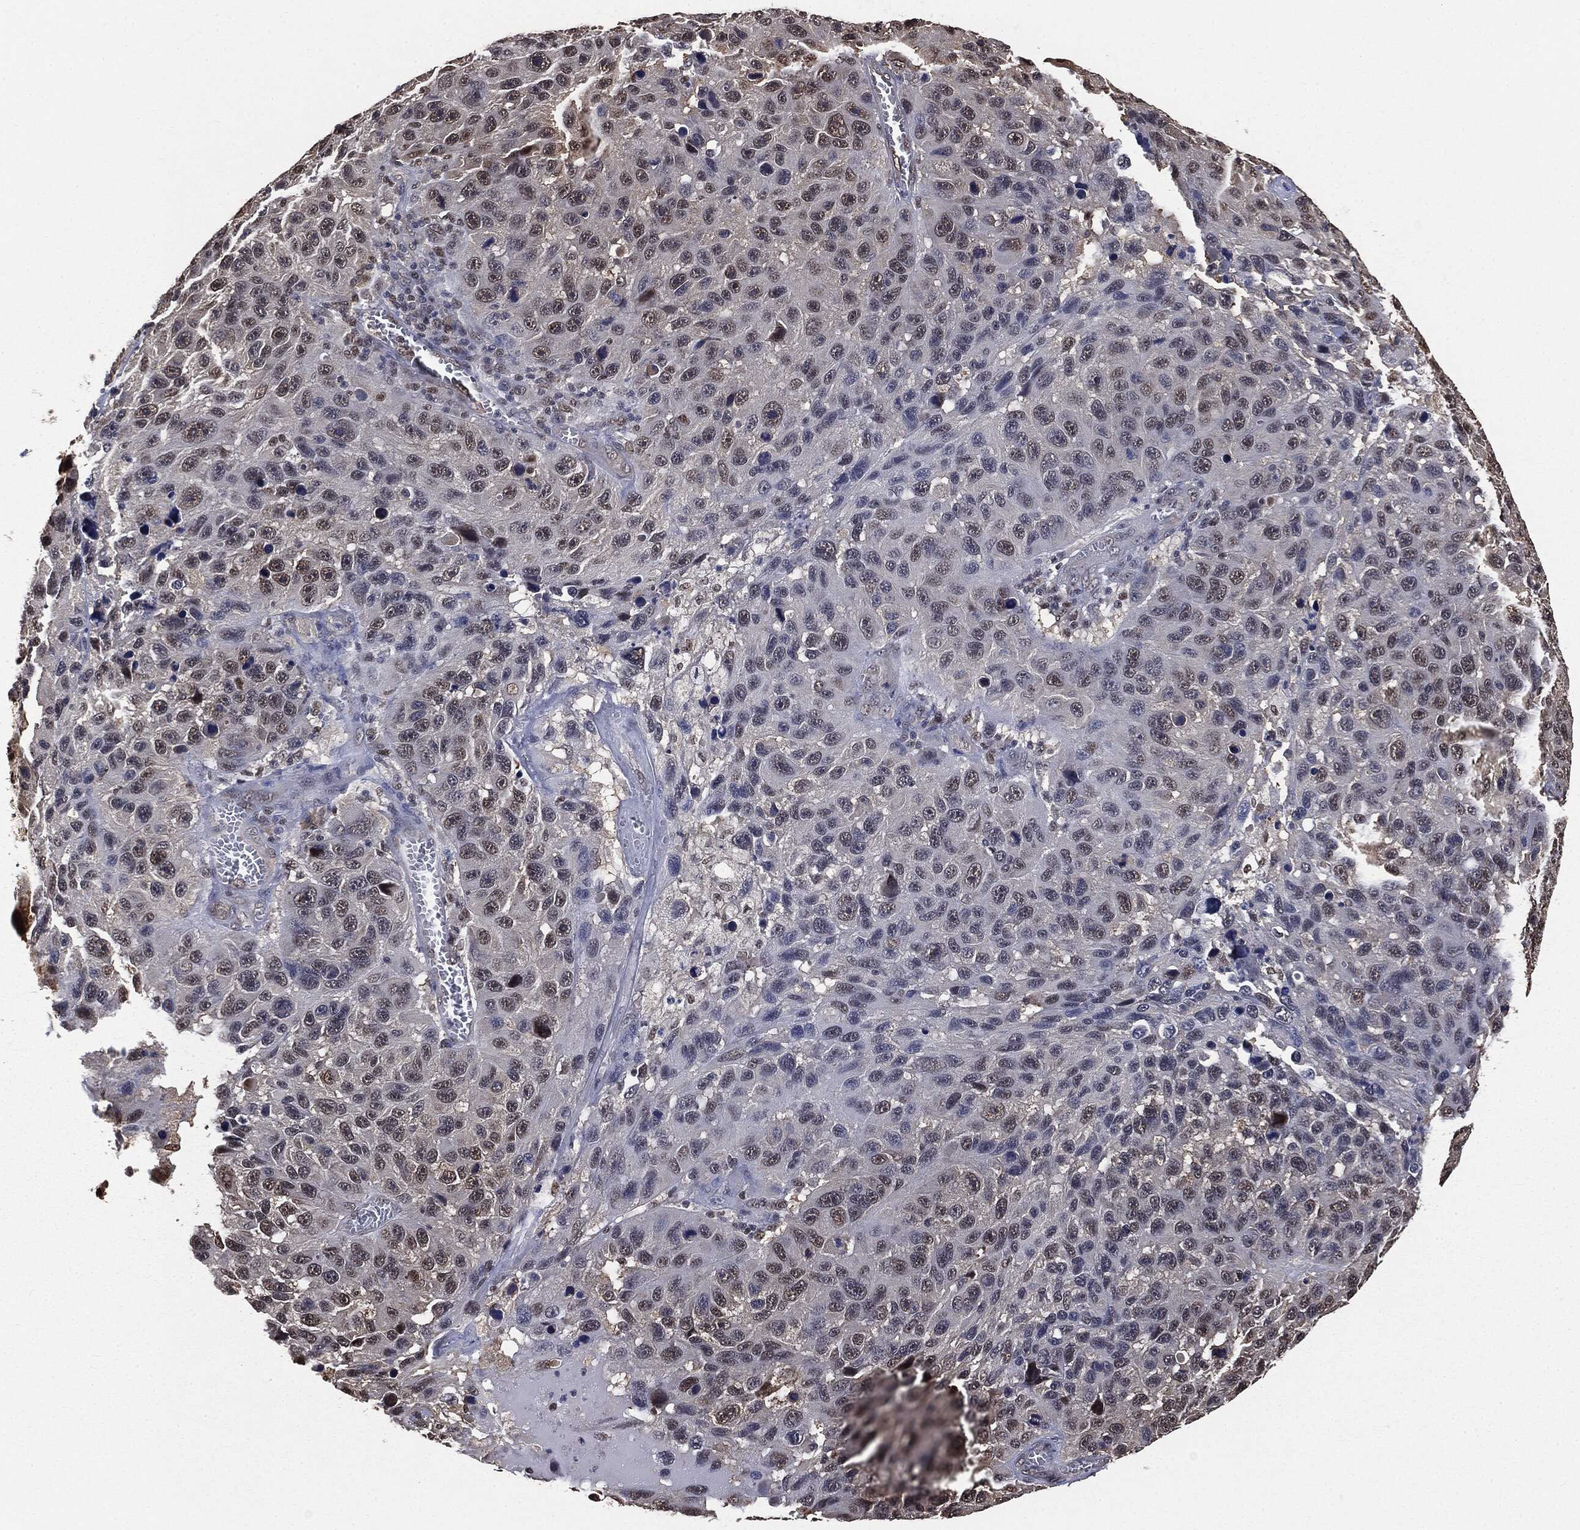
{"staining": {"intensity": "negative", "quantity": "none", "location": "none"}, "tissue": "melanoma", "cell_type": "Tumor cells", "image_type": "cancer", "snomed": [{"axis": "morphology", "description": "Malignant melanoma, NOS"}, {"axis": "topography", "description": "Skin"}], "caption": "There is no significant expression in tumor cells of malignant melanoma. Nuclei are stained in blue.", "gene": "SHLD2", "patient": {"sex": "male", "age": 53}}